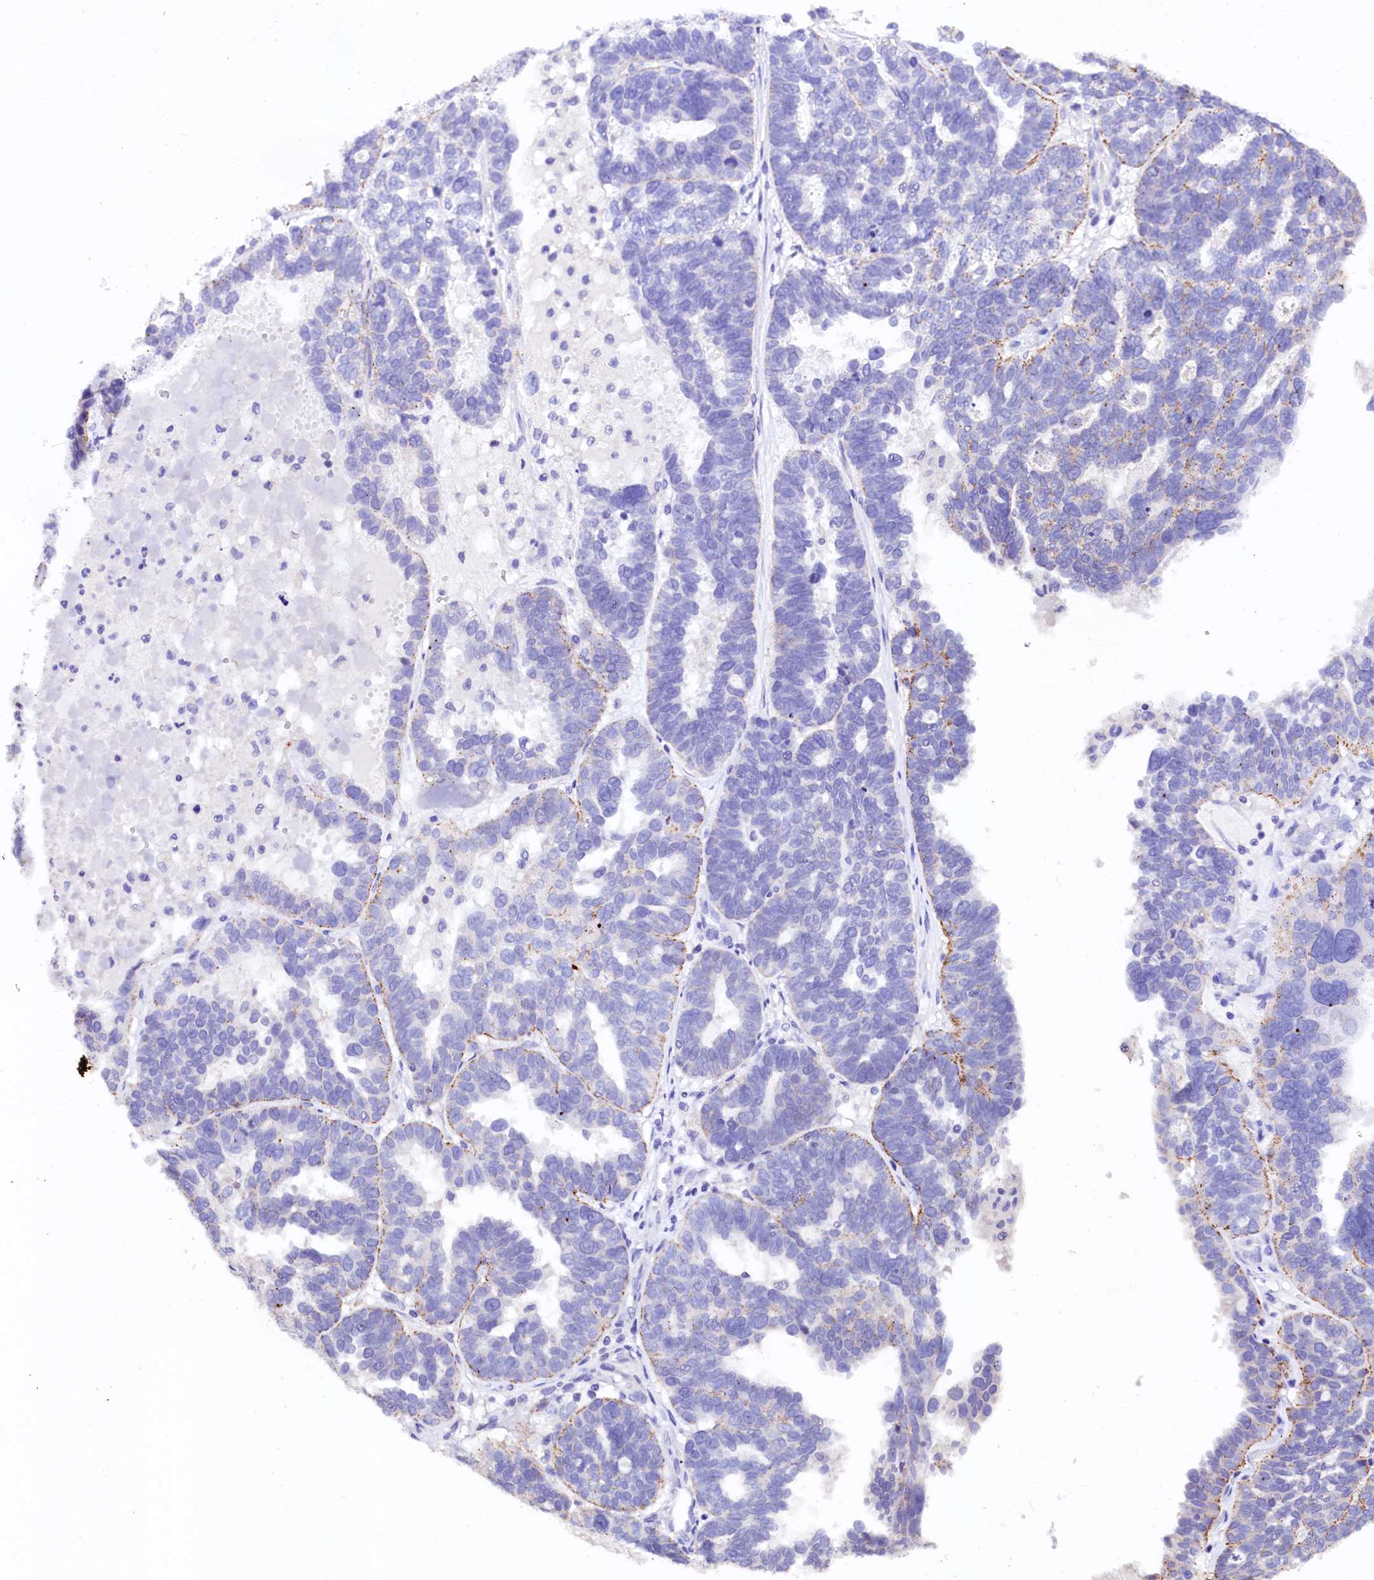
{"staining": {"intensity": "moderate", "quantity": "<25%", "location": "cytoplasmic/membranous"}, "tissue": "ovarian cancer", "cell_type": "Tumor cells", "image_type": "cancer", "snomed": [{"axis": "morphology", "description": "Cystadenocarcinoma, serous, NOS"}, {"axis": "topography", "description": "Ovary"}], "caption": "A micrograph of human serous cystadenocarcinoma (ovarian) stained for a protein demonstrates moderate cytoplasmic/membranous brown staining in tumor cells.", "gene": "NALF1", "patient": {"sex": "female", "age": 59}}